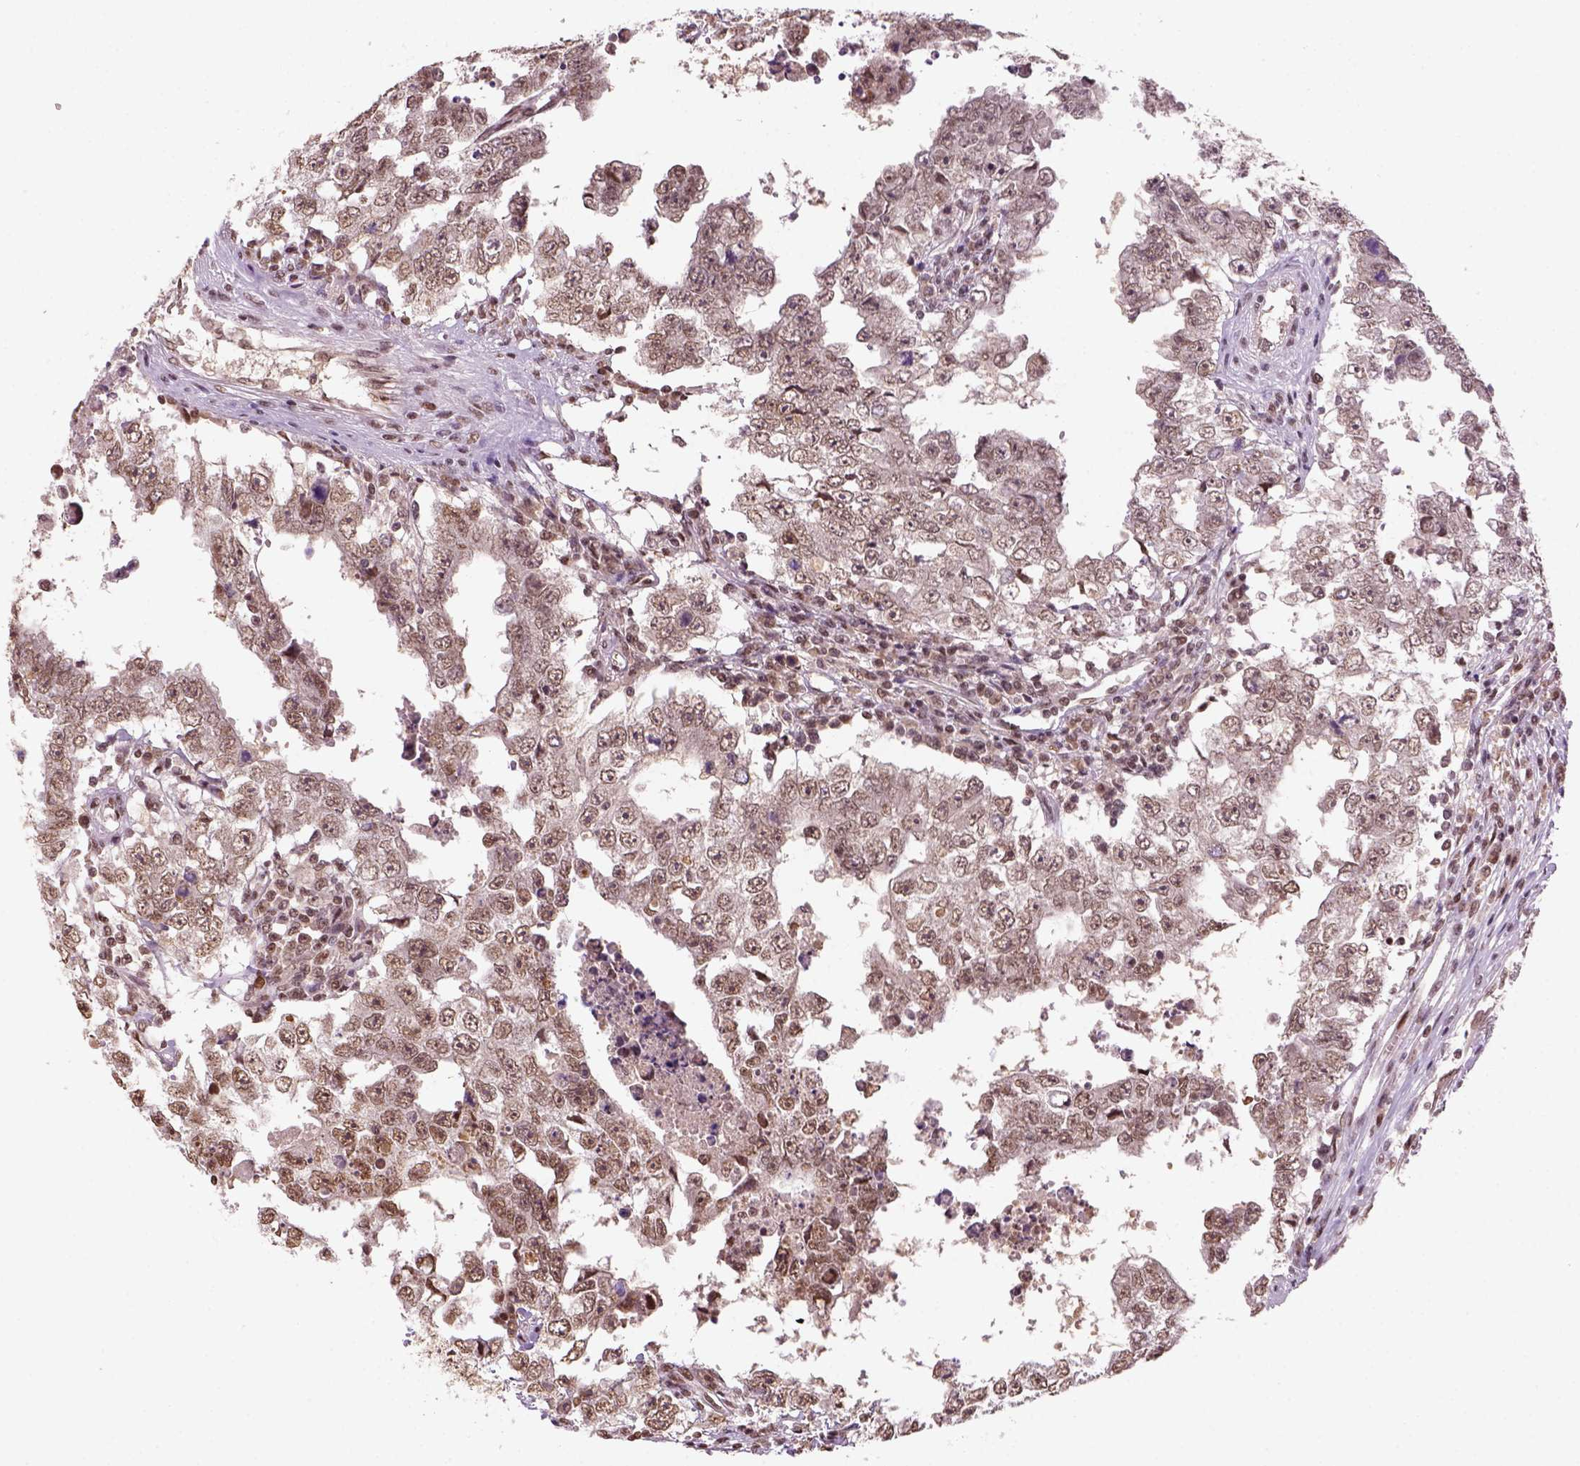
{"staining": {"intensity": "moderate", "quantity": ">75%", "location": "nuclear"}, "tissue": "testis cancer", "cell_type": "Tumor cells", "image_type": "cancer", "snomed": [{"axis": "morphology", "description": "Carcinoma, Embryonal, NOS"}, {"axis": "topography", "description": "Testis"}], "caption": "The histopathology image shows immunohistochemical staining of testis cancer. There is moderate nuclear expression is seen in approximately >75% of tumor cells.", "gene": "GOT1", "patient": {"sex": "male", "age": 36}}